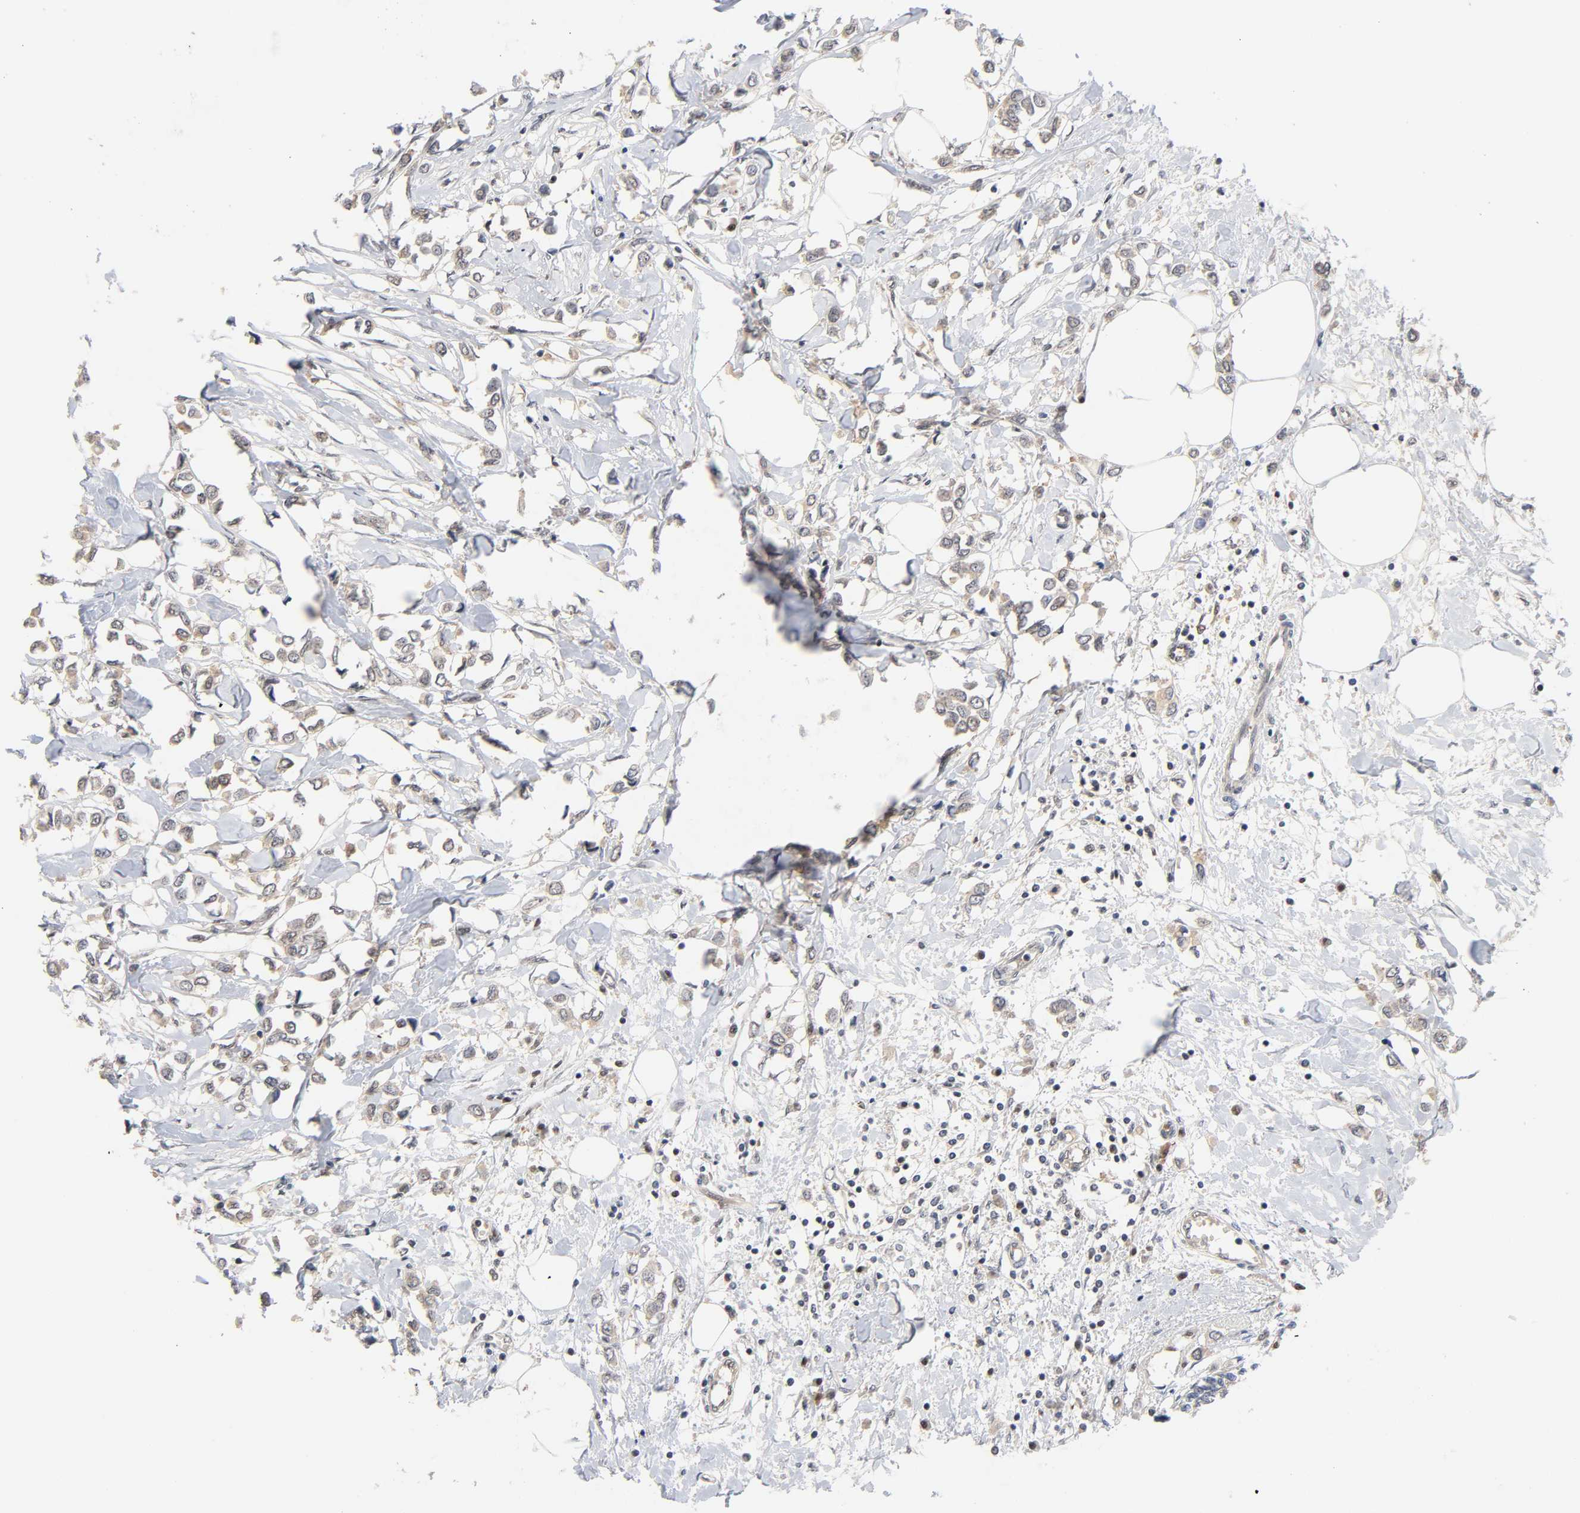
{"staining": {"intensity": "weak", "quantity": ">75%", "location": "cytoplasmic/membranous"}, "tissue": "breast cancer", "cell_type": "Tumor cells", "image_type": "cancer", "snomed": [{"axis": "morphology", "description": "Lobular carcinoma"}, {"axis": "topography", "description": "Breast"}], "caption": "About >75% of tumor cells in breast cancer show weak cytoplasmic/membranous protein positivity as visualized by brown immunohistochemical staining.", "gene": "PRKAB1", "patient": {"sex": "female", "age": 51}}